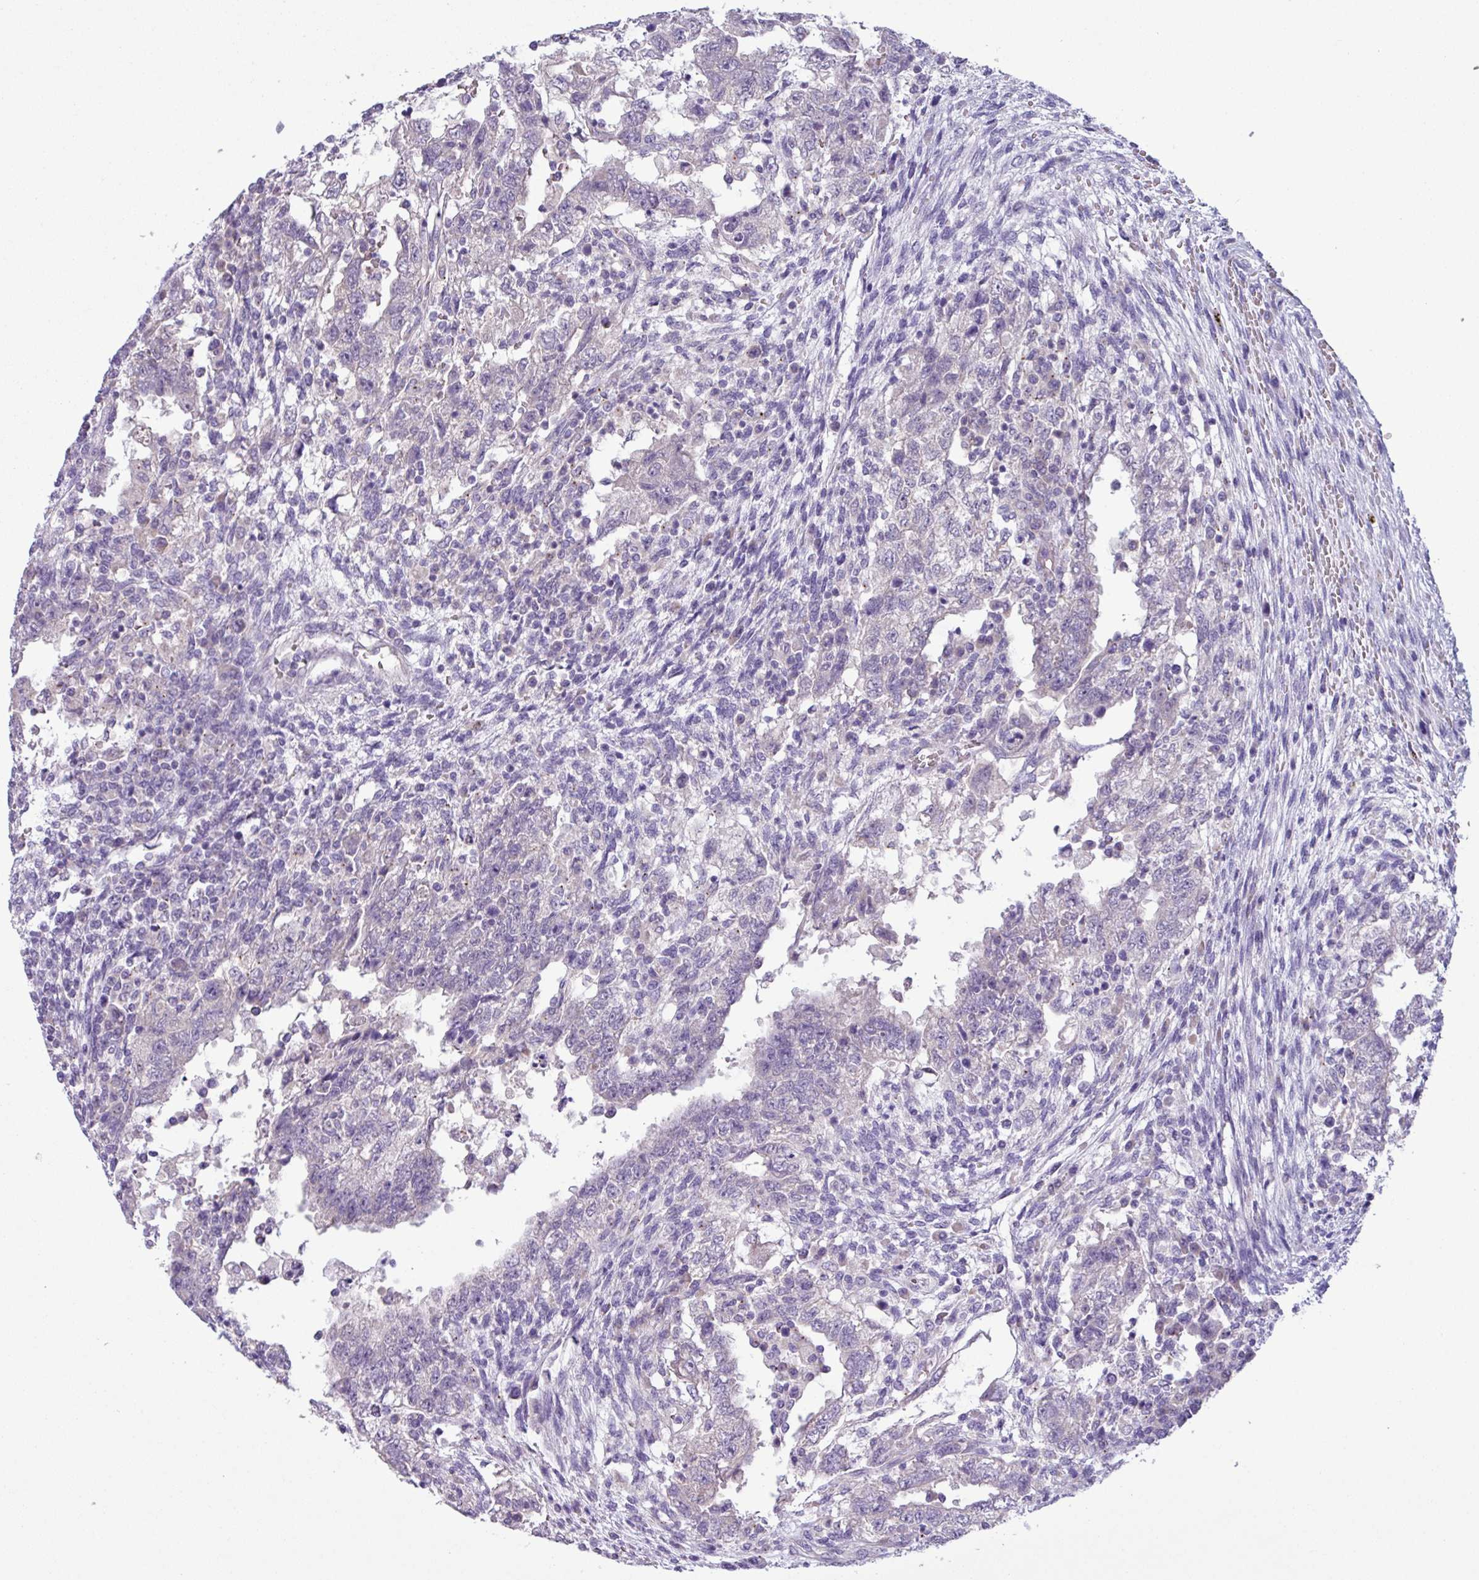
{"staining": {"intensity": "negative", "quantity": "none", "location": "none"}, "tissue": "testis cancer", "cell_type": "Tumor cells", "image_type": "cancer", "snomed": [{"axis": "morphology", "description": "Carcinoma, Embryonal, NOS"}, {"axis": "topography", "description": "Testis"}], "caption": "This is an immunohistochemistry histopathology image of testis cancer (embryonal carcinoma). There is no positivity in tumor cells.", "gene": "C20orf27", "patient": {"sex": "male", "age": 26}}